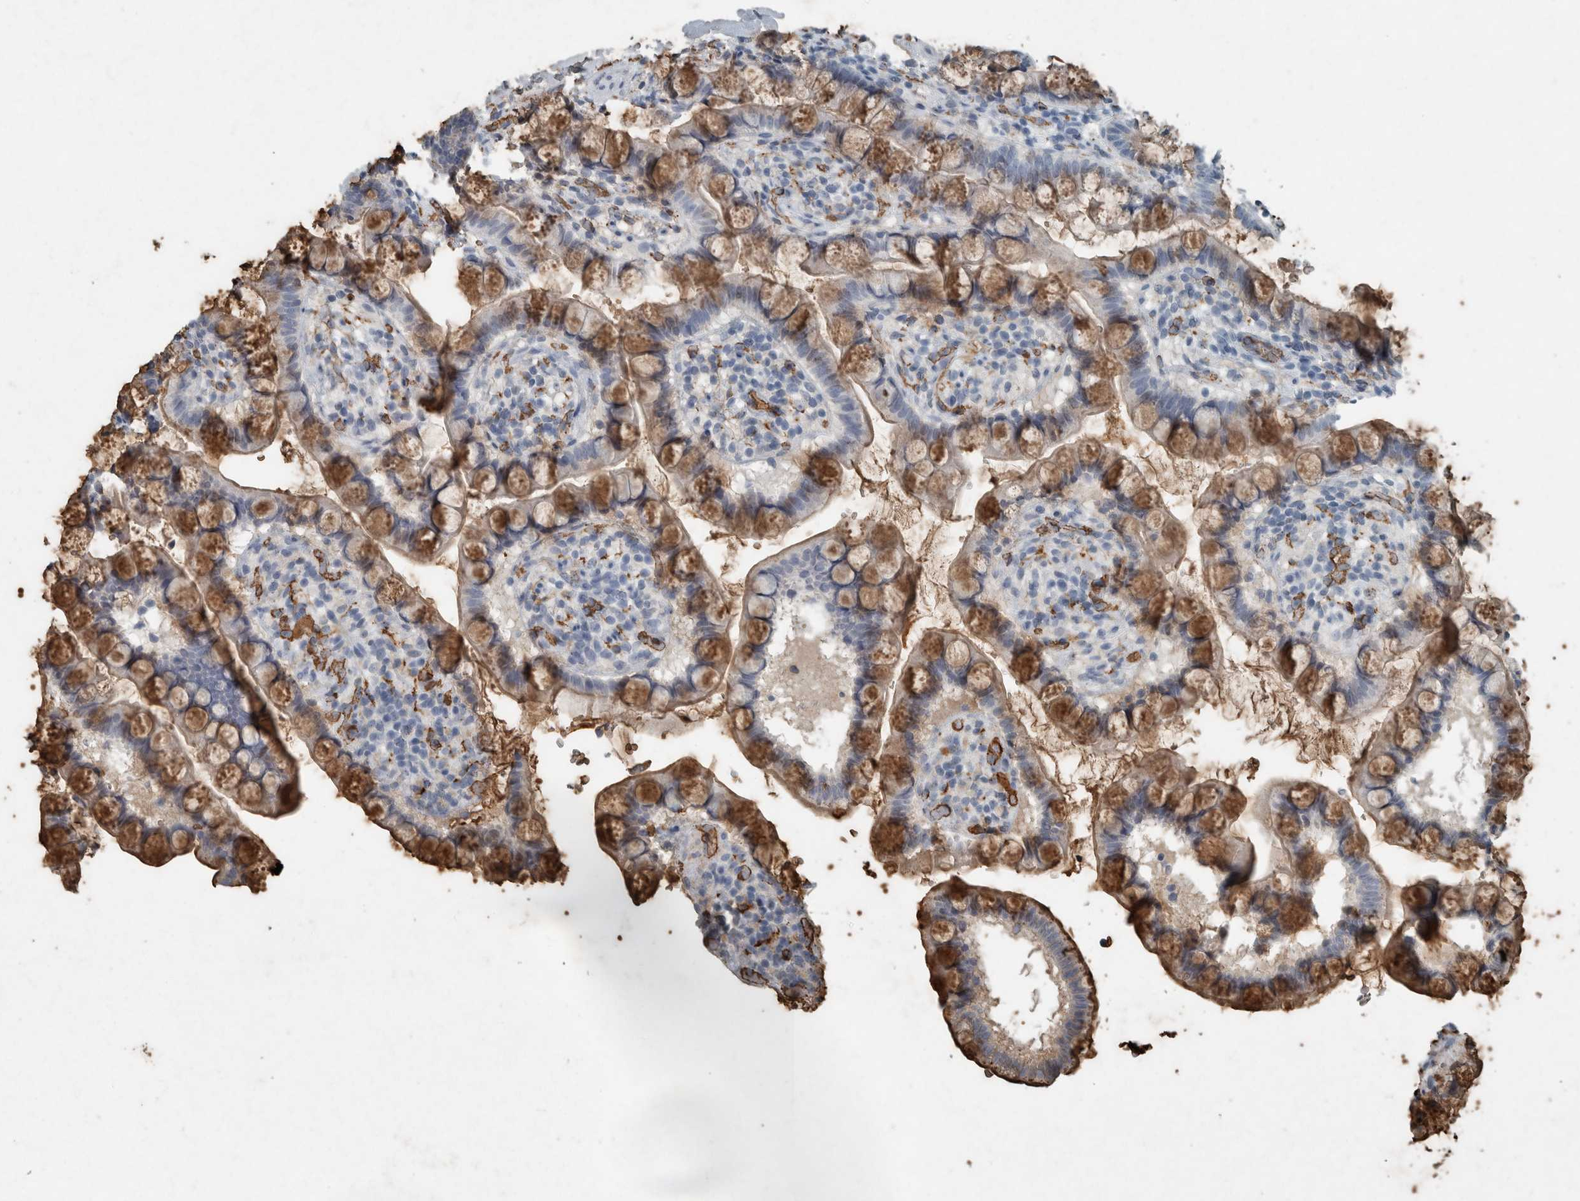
{"staining": {"intensity": "moderate", "quantity": "25%-75%", "location": "cytoplasmic/membranous"}, "tissue": "small intestine", "cell_type": "Glandular cells", "image_type": "normal", "snomed": [{"axis": "morphology", "description": "Normal tissue, NOS"}, {"axis": "topography", "description": "Smooth muscle"}, {"axis": "topography", "description": "Small intestine"}], "caption": "The photomicrograph reveals a brown stain indicating the presence of a protein in the cytoplasmic/membranous of glandular cells in small intestine.", "gene": "LBP", "patient": {"sex": "female", "age": 84}}